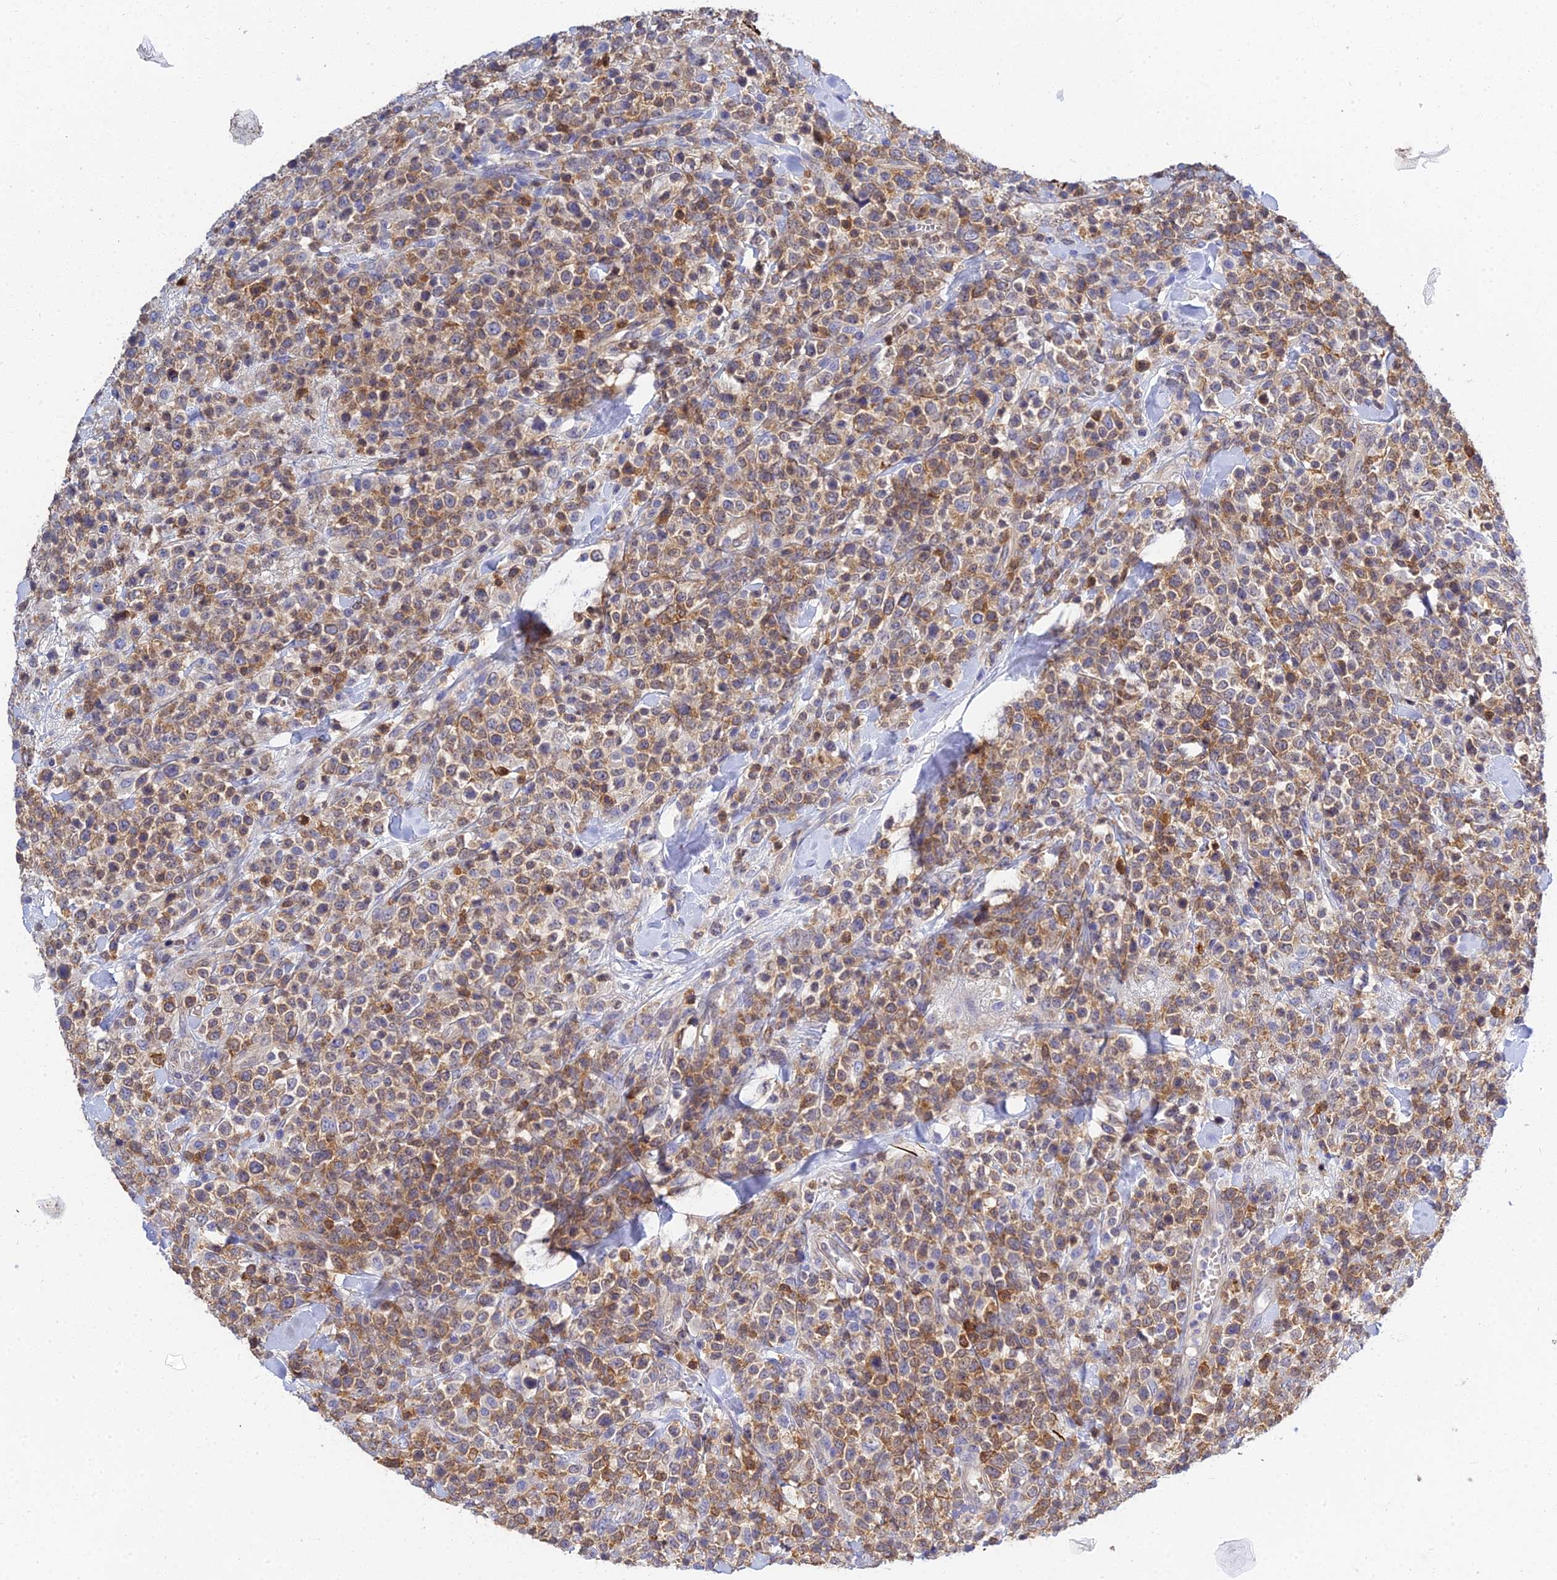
{"staining": {"intensity": "moderate", "quantity": ">75%", "location": "cytoplasmic/membranous"}, "tissue": "lymphoma", "cell_type": "Tumor cells", "image_type": "cancer", "snomed": [{"axis": "morphology", "description": "Malignant lymphoma, non-Hodgkin's type, High grade"}, {"axis": "topography", "description": "Colon"}], "caption": "DAB immunohistochemical staining of human malignant lymphoma, non-Hodgkin's type (high-grade) reveals moderate cytoplasmic/membranous protein positivity in approximately >75% of tumor cells.", "gene": "APOBEC3H", "patient": {"sex": "female", "age": 53}}